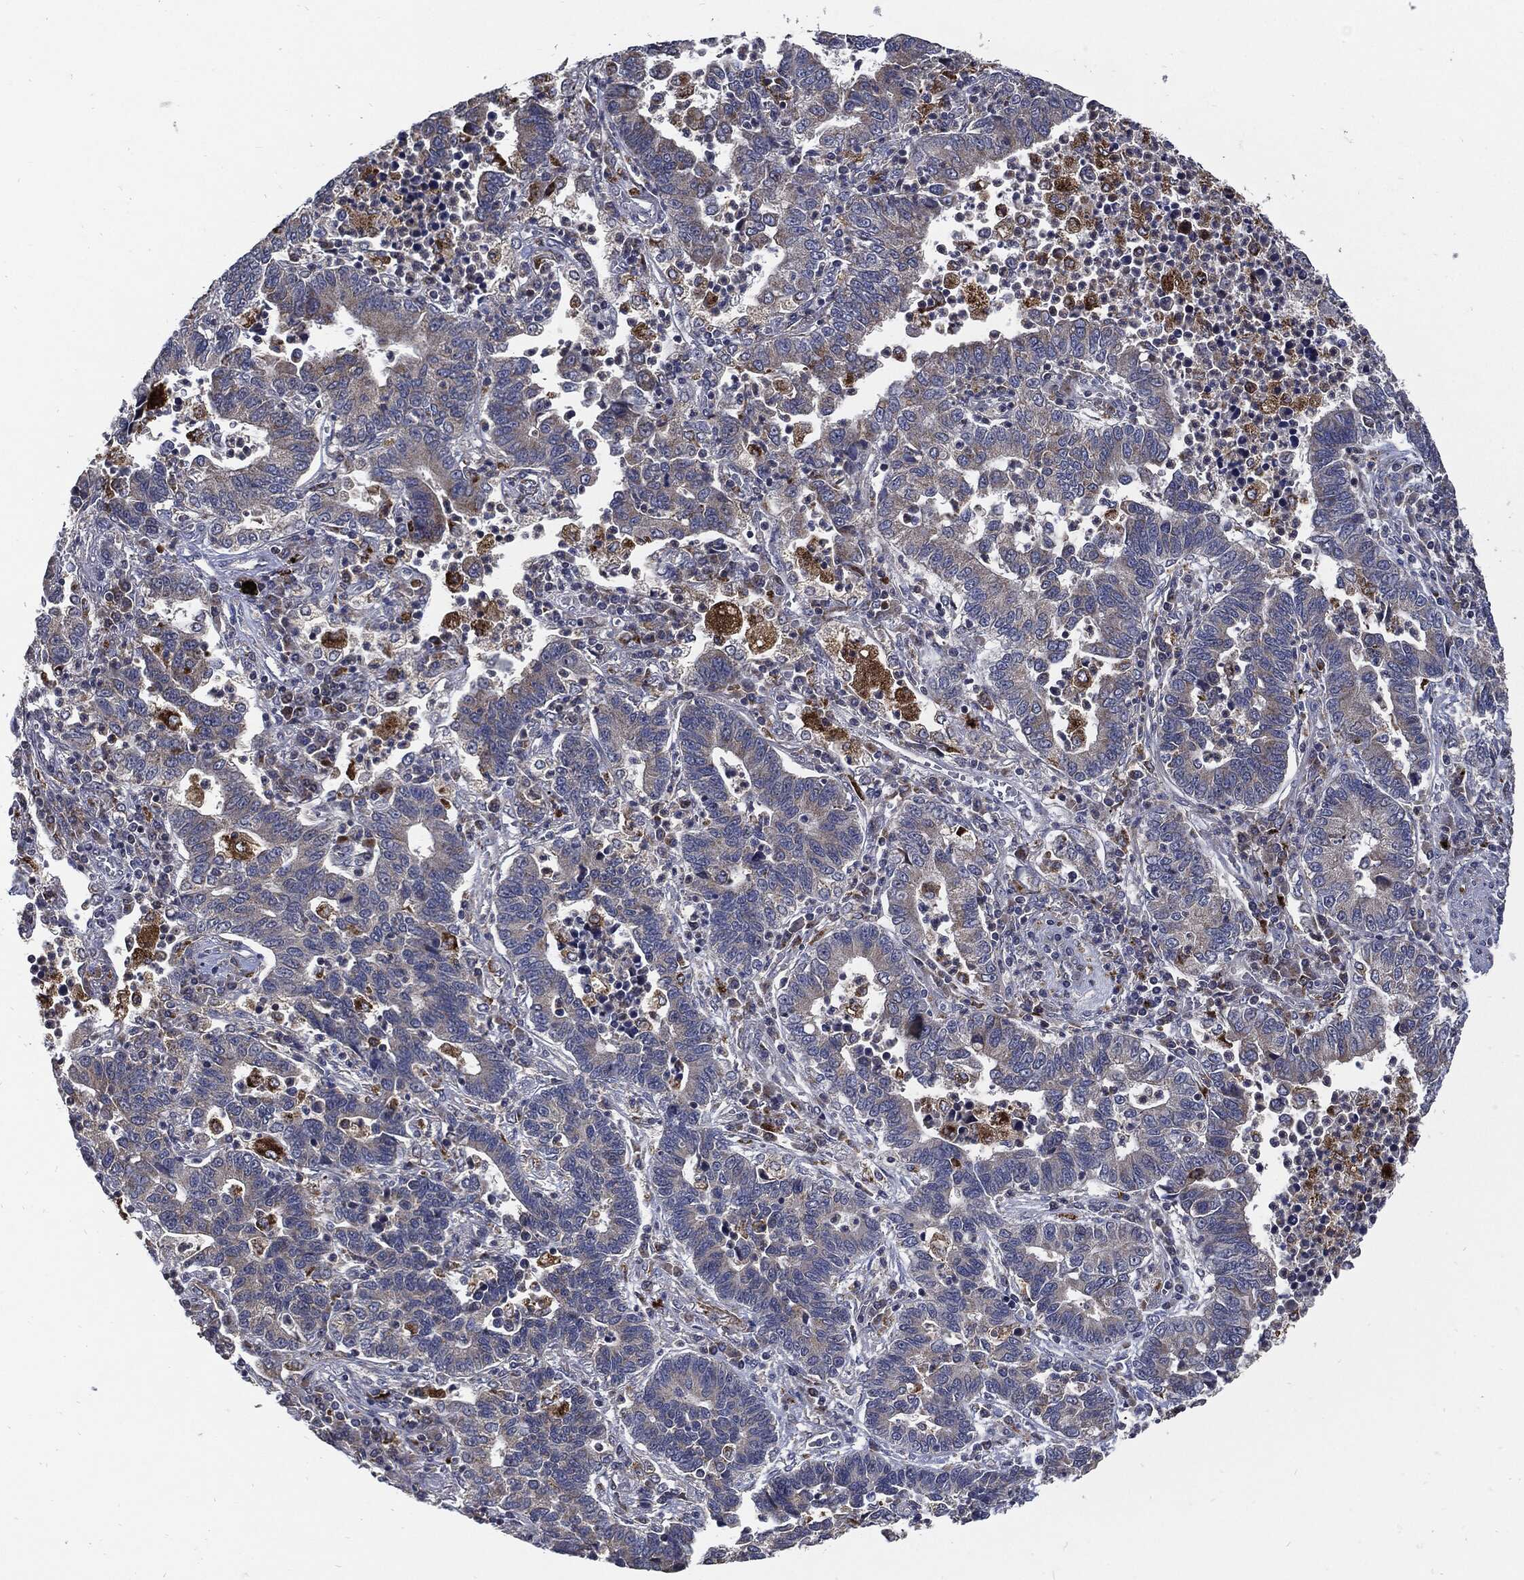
{"staining": {"intensity": "negative", "quantity": "none", "location": "none"}, "tissue": "lung cancer", "cell_type": "Tumor cells", "image_type": "cancer", "snomed": [{"axis": "morphology", "description": "Adenocarcinoma, NOS"}, {"axis": "topography", "description": "Lung"}], "caption": "This is an IHC histopathology image of human lung cancer. There is no expression in tumor cells.", "gene": "SLC31A2", "patient": {"sex": "female", "age": 57}}